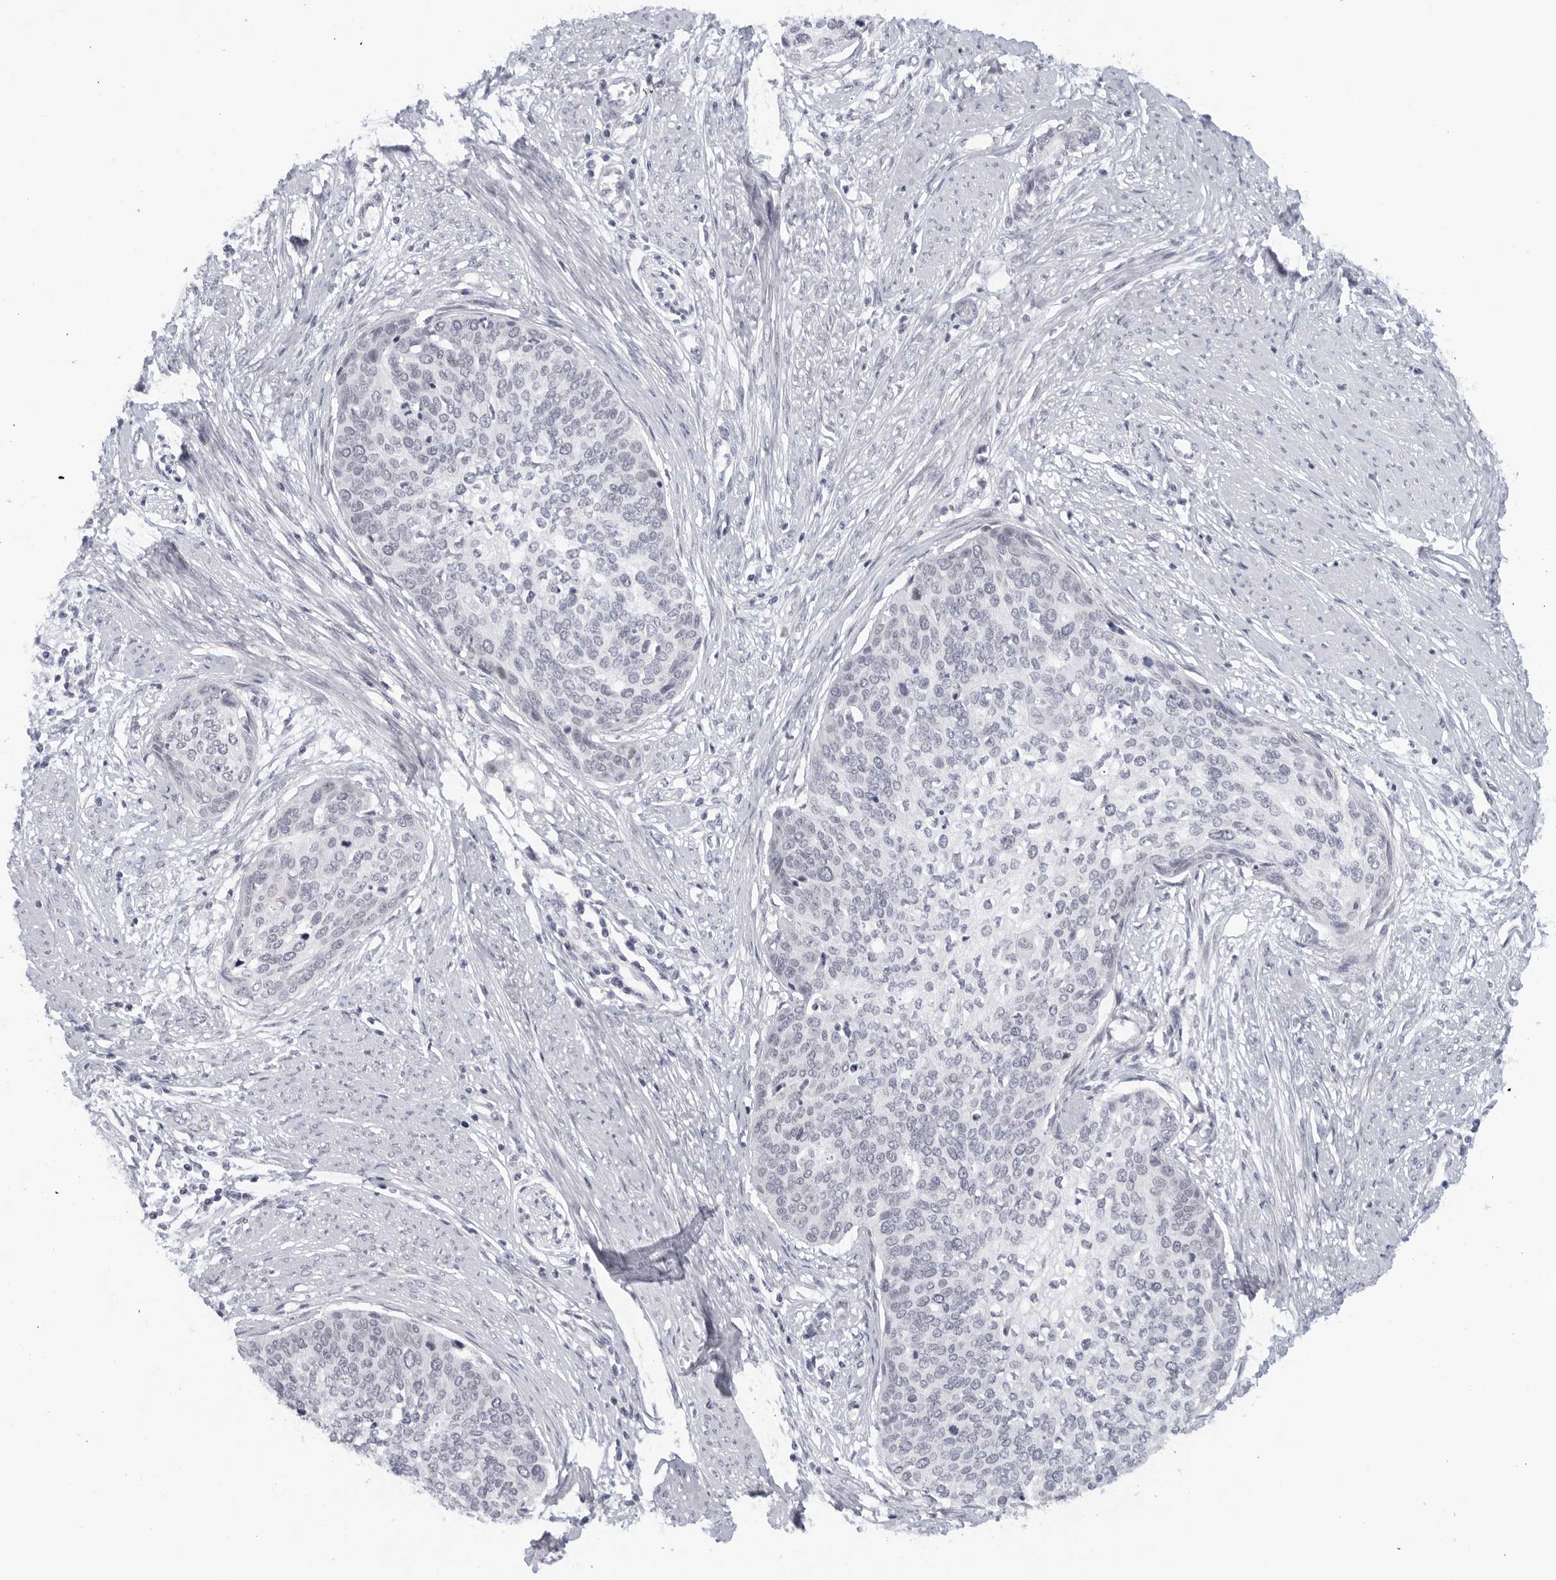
{"staining": {"intensity": "negative", "quantity": "none", "location": "none"}, "tissue": "cervical cancer", "cell_type": "Tumor cells", "image_type": "cancer", "snomed": [{"axis": "morphology", "description": "Squamous cell carcinoma, NOS"}, {"axis": "topography", "description": "Cervix"}], "caption": "The IHC photomicrograph has no significant staining in tumor cells of cervical squamous cell carcinoma tissue. The staining was performed using DAB (3,3'-diaminobenzidine) to visualize the protein expression in brown, while the nuclei were stained in blue with hematoxylin (Magnification: 20x).", "gene": "WDTC1", "patient": {"sex": "female", "age": 37}}